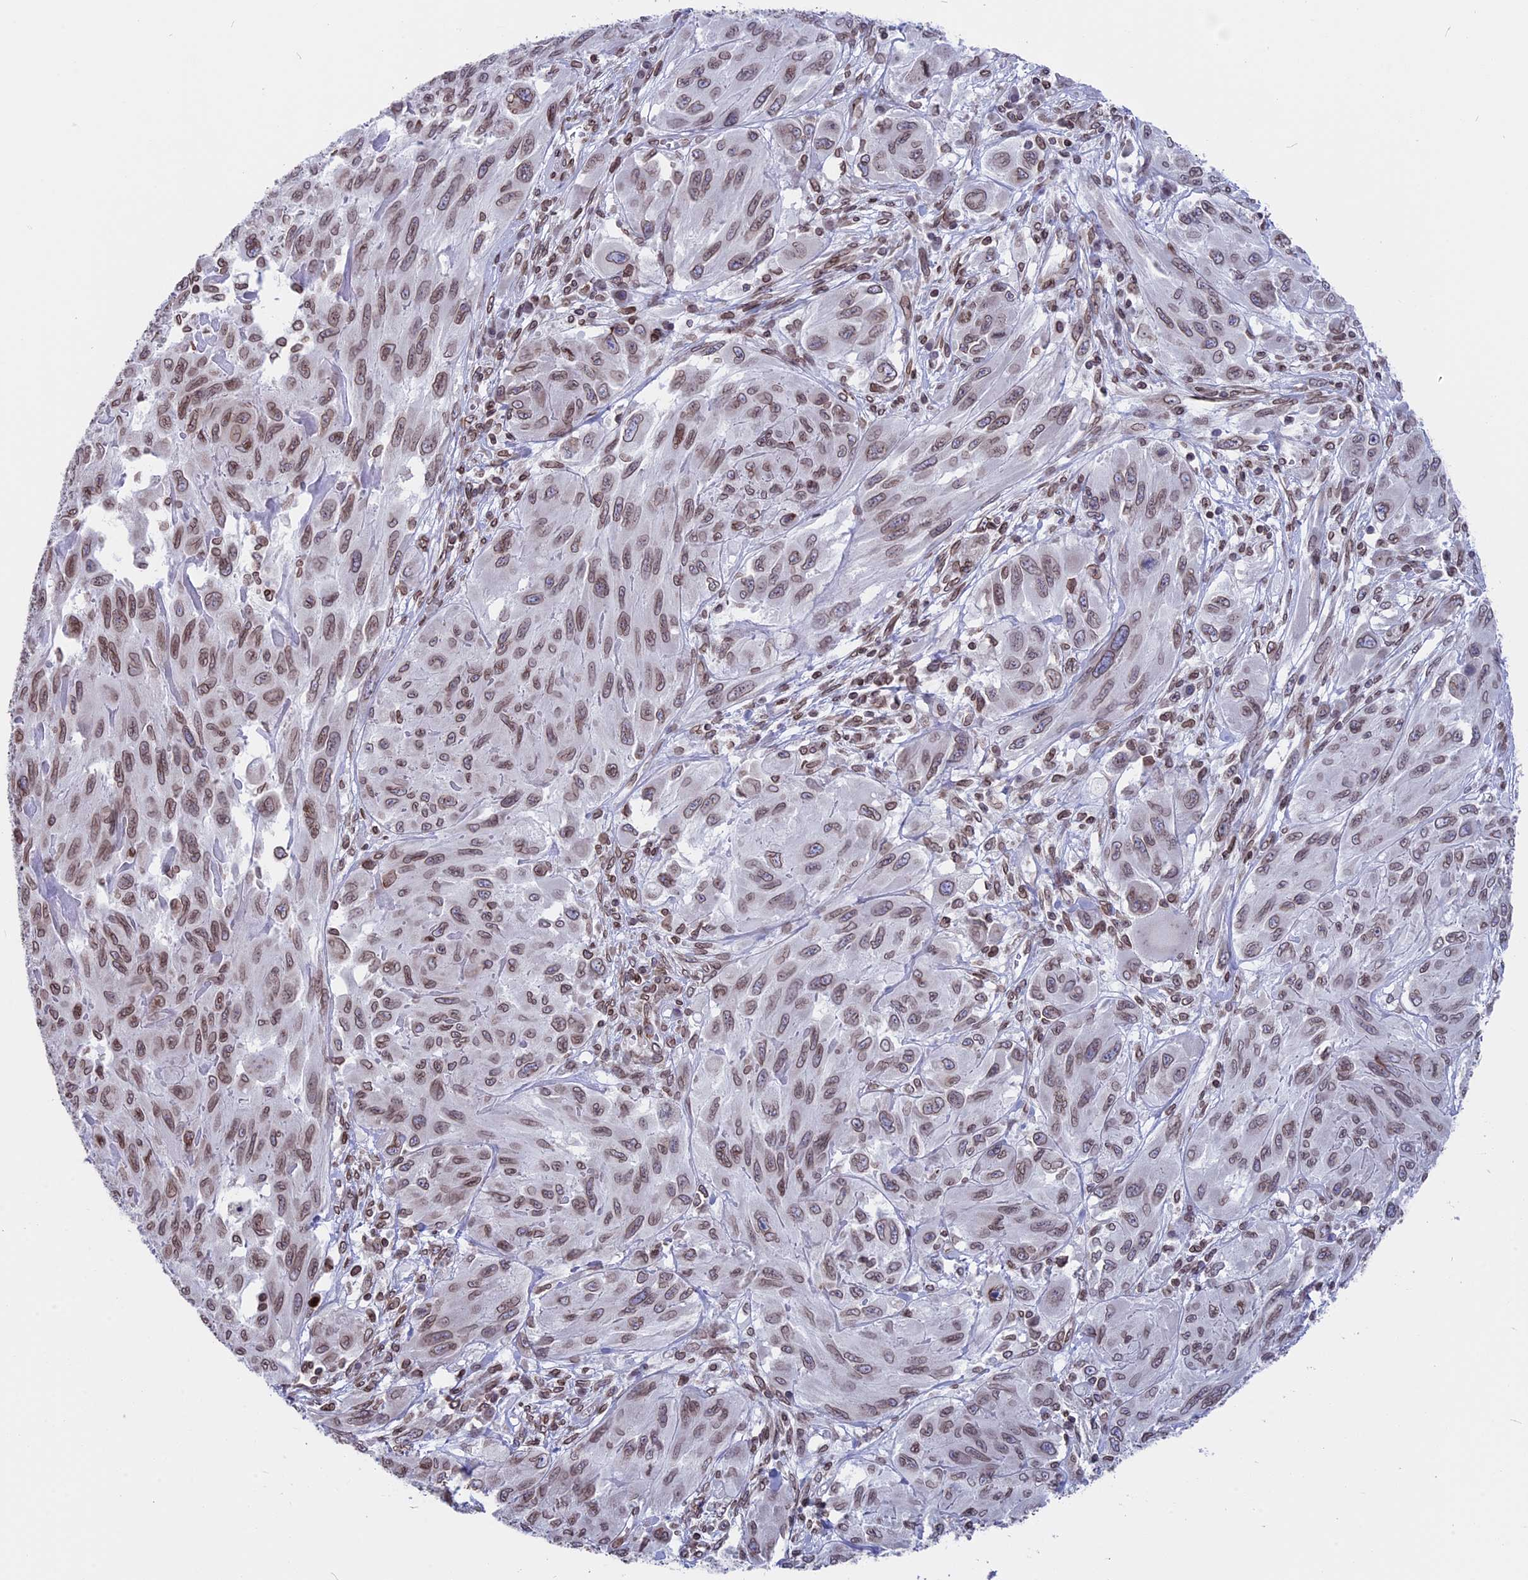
{"staining": {"intensity": "moderate", "quantity": ">75%", "location": "cytoplasmic/membranous,nuclear"}, "tissue": "melanoma", "cell_type": "Tumor cells", "image_type": "cancer", "snomed": [{"axis": "morphology", "description": "Malignant melanoma, NOS"}, {"axis": "topography", "description": "Skin"}], "caption": "Immunohistochemical staining of human melanoma shows medium levels of moderate cytoplasmic/membranous and nuclear expression in approximately >75% of tumor cells.", "gene": "PTCHD4", "patient": {"sex": "female", "age": 91}}